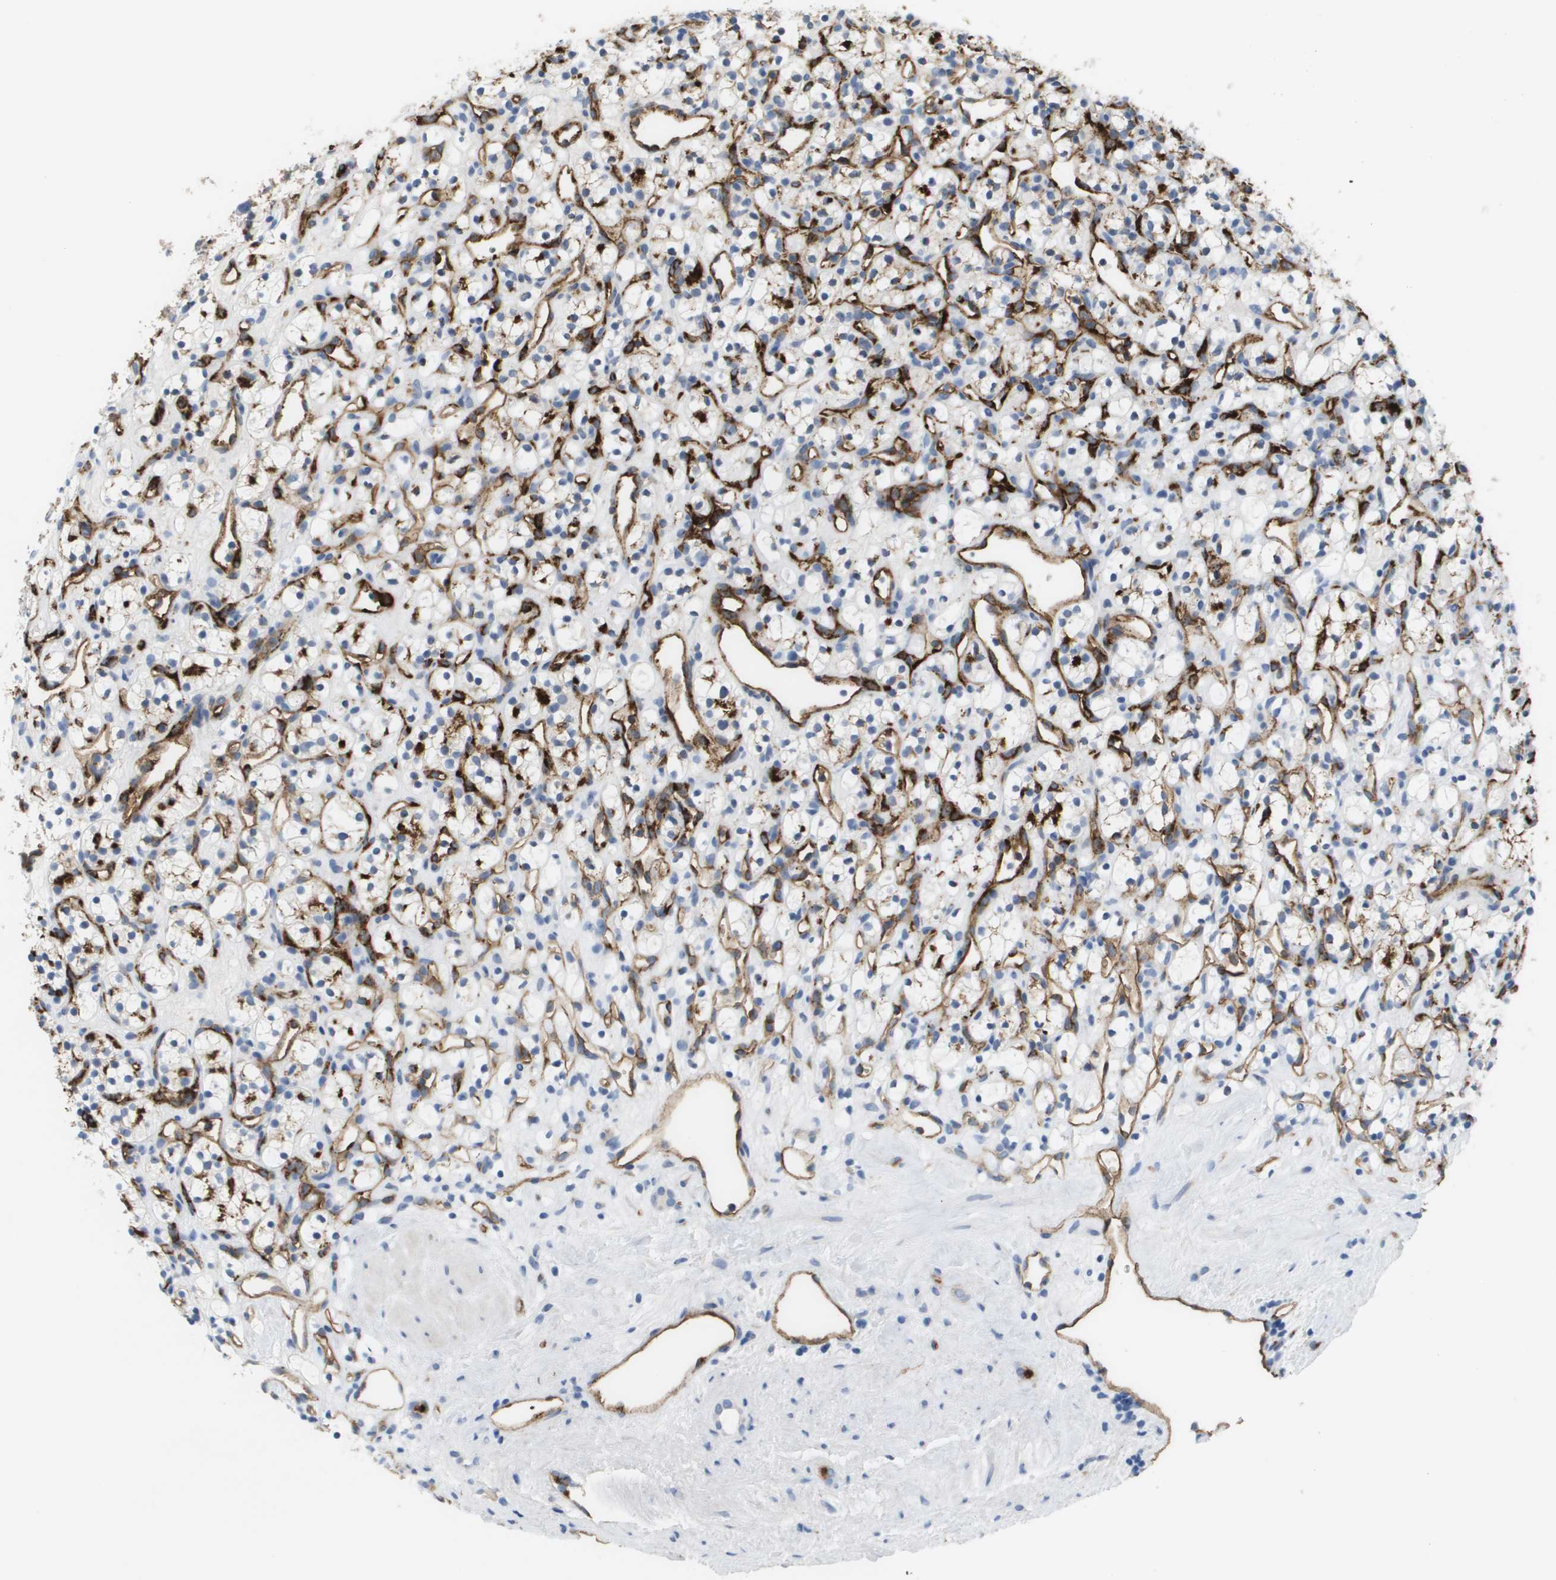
{"staining": {"intensity": "negative", "quantity": "none", "location": "none"}, "tissue": "renal cancer", "cell_type": "Tumor cells", "image_type": "cancer", "snomed": [{"axis": "morphology", "description": "Adenocarcinoma, NOS"}, {"axis": "topography", "description": "Kidney"}], "caption": "DAB (3,3'-diaminobenzidine) immunohistochemical staining of renal cancer (adenocarcinoma) demonstrates no significant positivity in tumor cells.", "gene": "ANGPT2", "patient": {"sex": "female", "age": 60}}